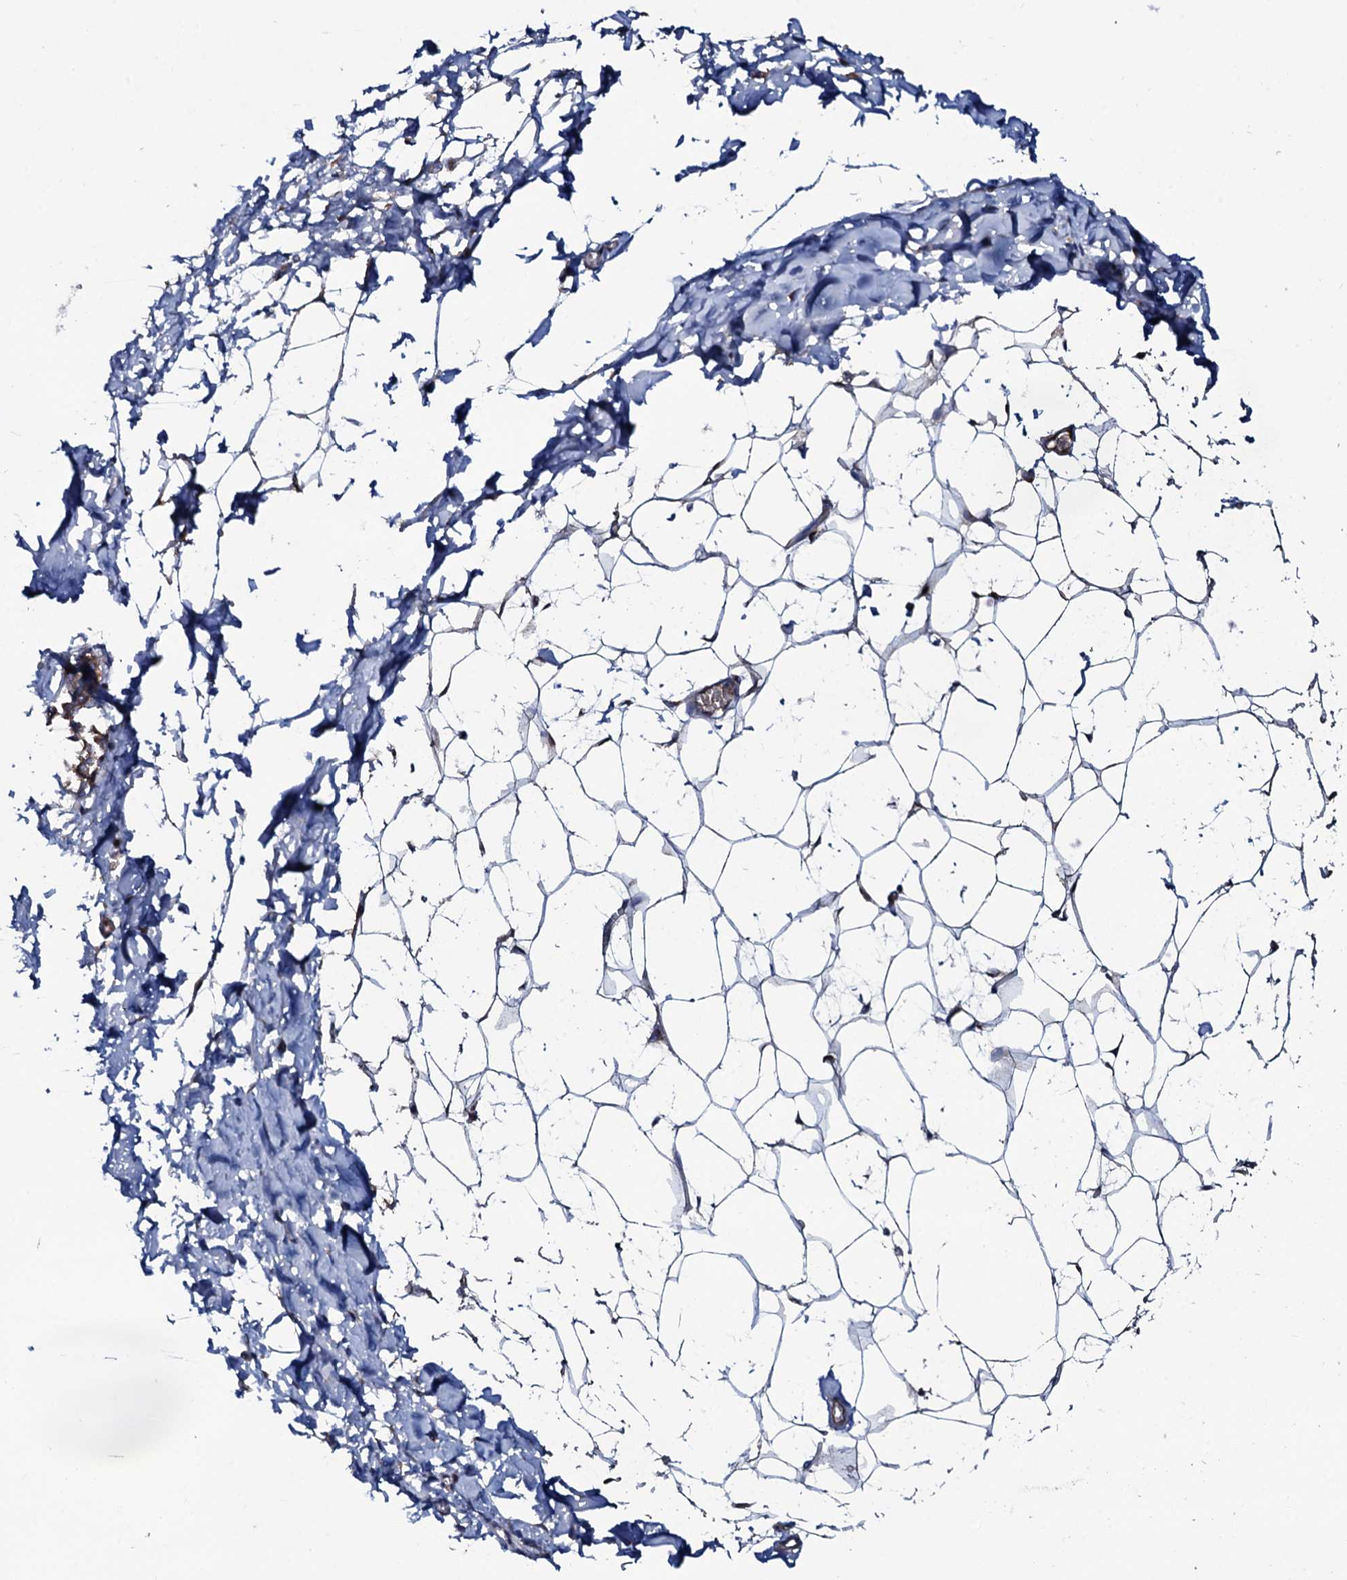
{"staining": {"intensity": "negative", "quantity": "none", "location": "none"}, "tissue": "breast", "cell_type": "Adipocytes", "image_type": "normal", "snomed": [{"axis": "morphology", "description": "Normal tissue, NOS"}, {"axis": "topography", "description": "Breast"}], "caption": "High power microscopy histopathology image of an IHC micrograph of benign breast, revealing no significant positivity in adipocytes. (DAB (3,3'-diaminobenzidine) IHC with hematoxylin counter stain).", "gene": "PPP1R3D", "patient": {"sex": "female", "age": 27}}